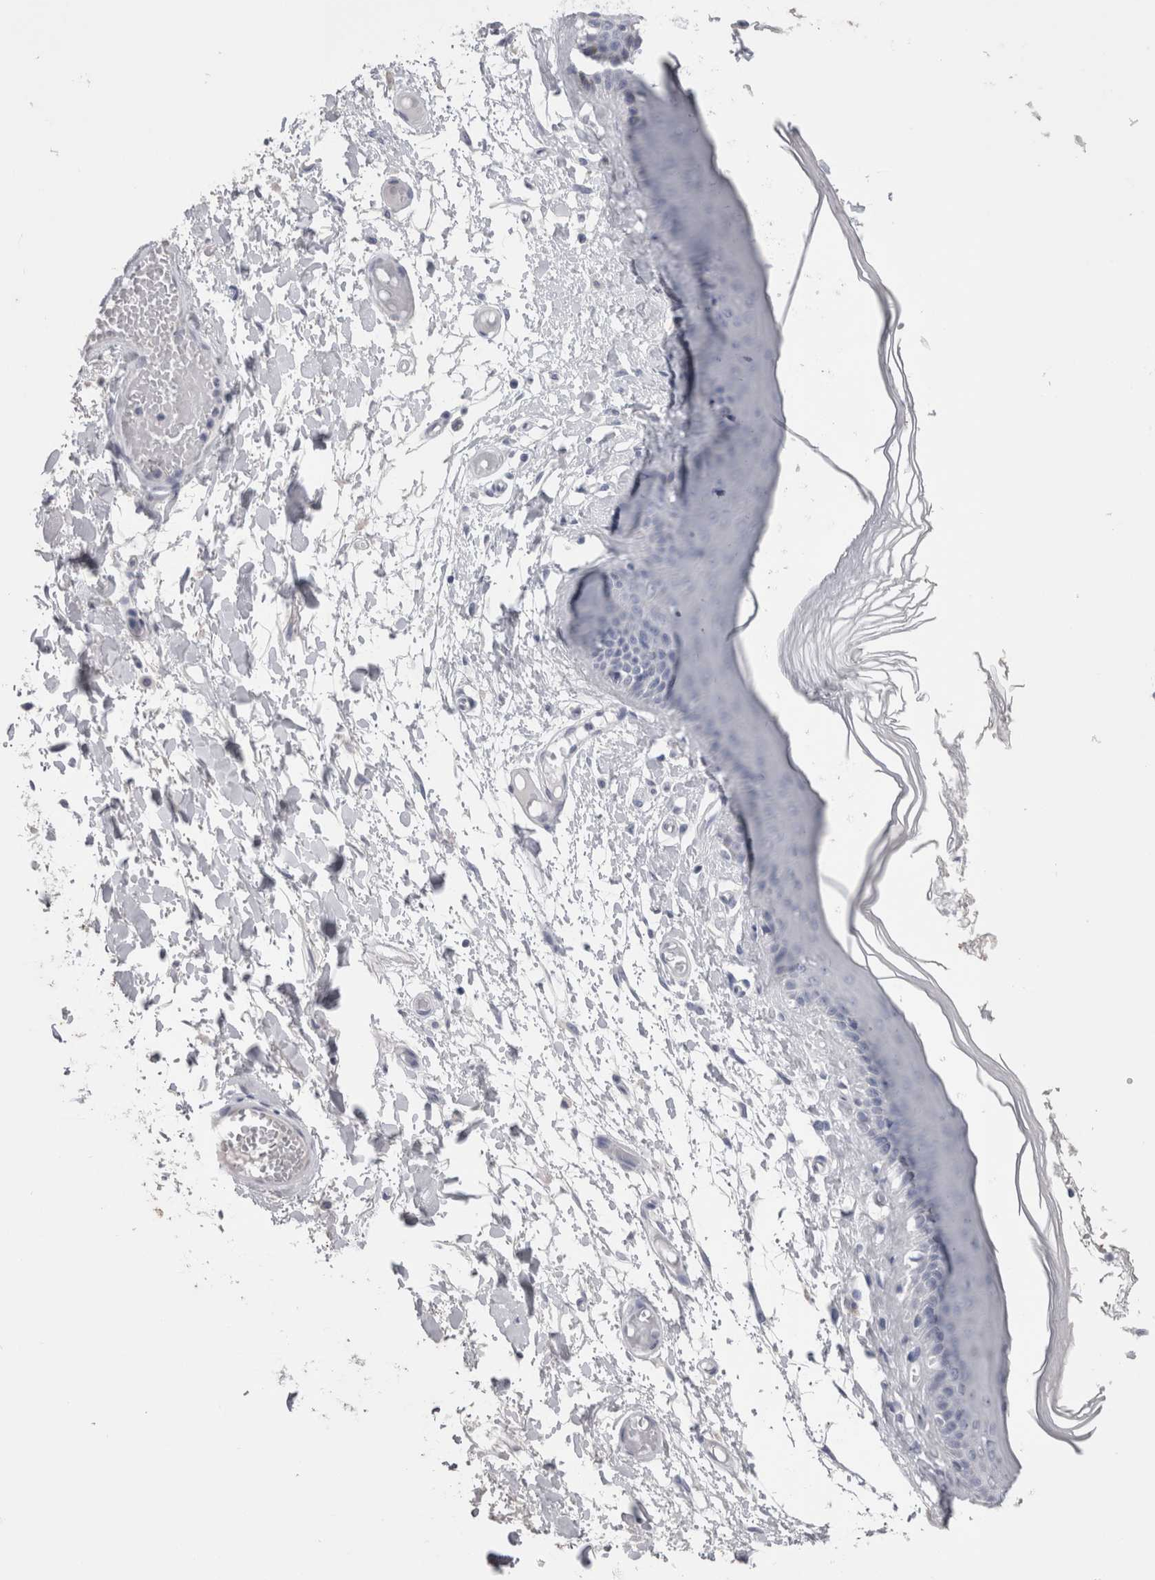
{"staining": {"intensity": "negative", "quantity": "none", "location": "none"}, "tissue": "skin", "cell_type": "Epidermal cells", "image_type": "normal", "snomed": [{"axis": "morphology", "description": "Normal tissue, NOS"}, {"axis": "topography", "description": "Vulva"}], "caption": "IHC photomicrograph of unremarkable human skin stained for a protein (brown), which exhibits no positivity in epidermal cells. (Stains: DAB (3,3'-diaminobenzidine) immunohistochemistry (IHC) with hematoxylin counter stain, Microscopy: brightfield microscopy at high magnification).", "gene": "CA8", "patient": {"sex": "female", "age": 73}}